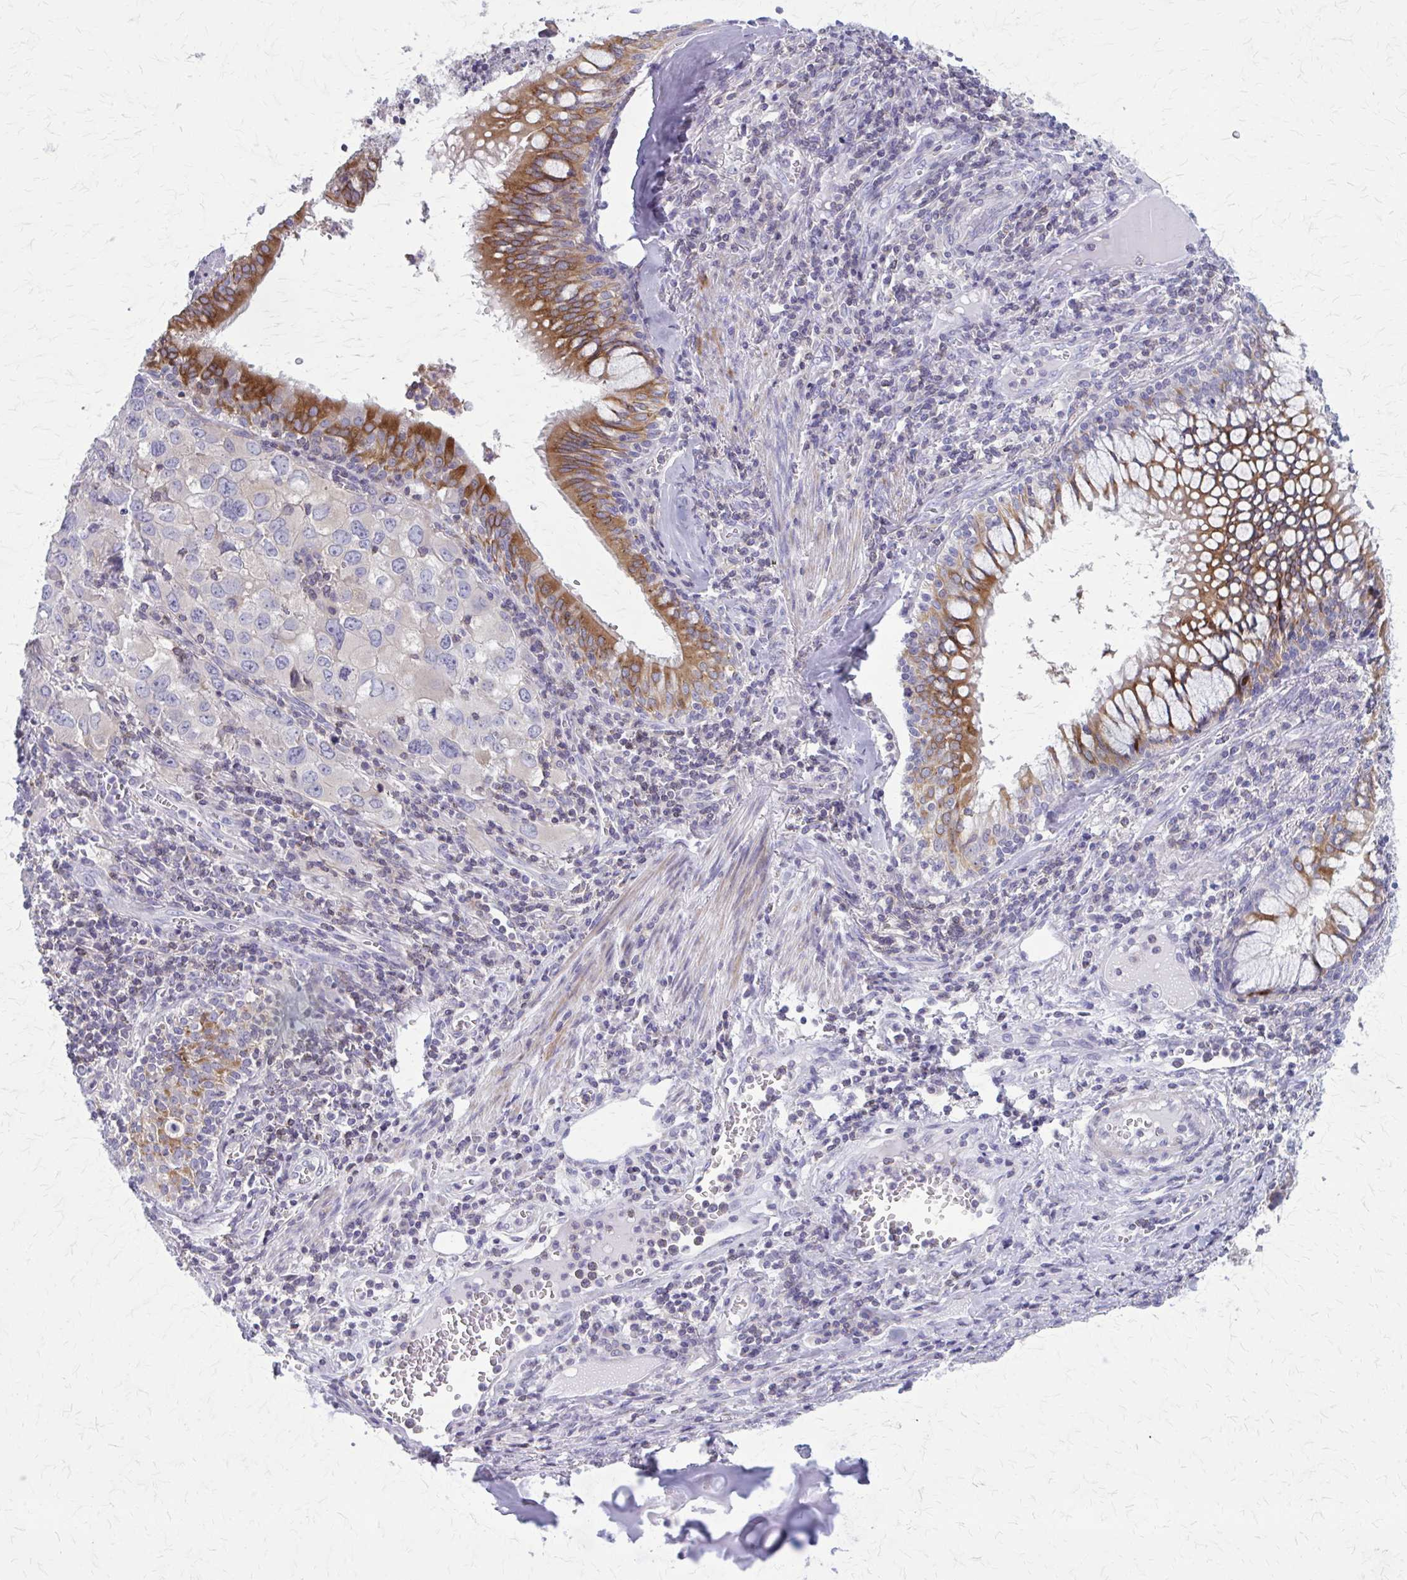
{"staining": {"intensity": "negative", "quantity": "none", "location": "none"}, "tissue": "lung cancer", "cell_type": "Tumor cells", "image_type": "cancer", "snomed": [{"axis": "morphology", "description": "Adenocarcinoma, NOS"}, {"axis": "morphology", "description": "Adenocarcinoma, metastatic, NOS"}, {"axis": "topography", "description": "Lymph node"}, {"axis": "topography", "description": "Lung"}], "caption": "High power microscopy micrograph of an immunohistochemistry image of lung cancer, revealing no significant positivity in tumor cells.", "gene": "PITPNM1", "patient": {"sex": "female", "age": 42}}